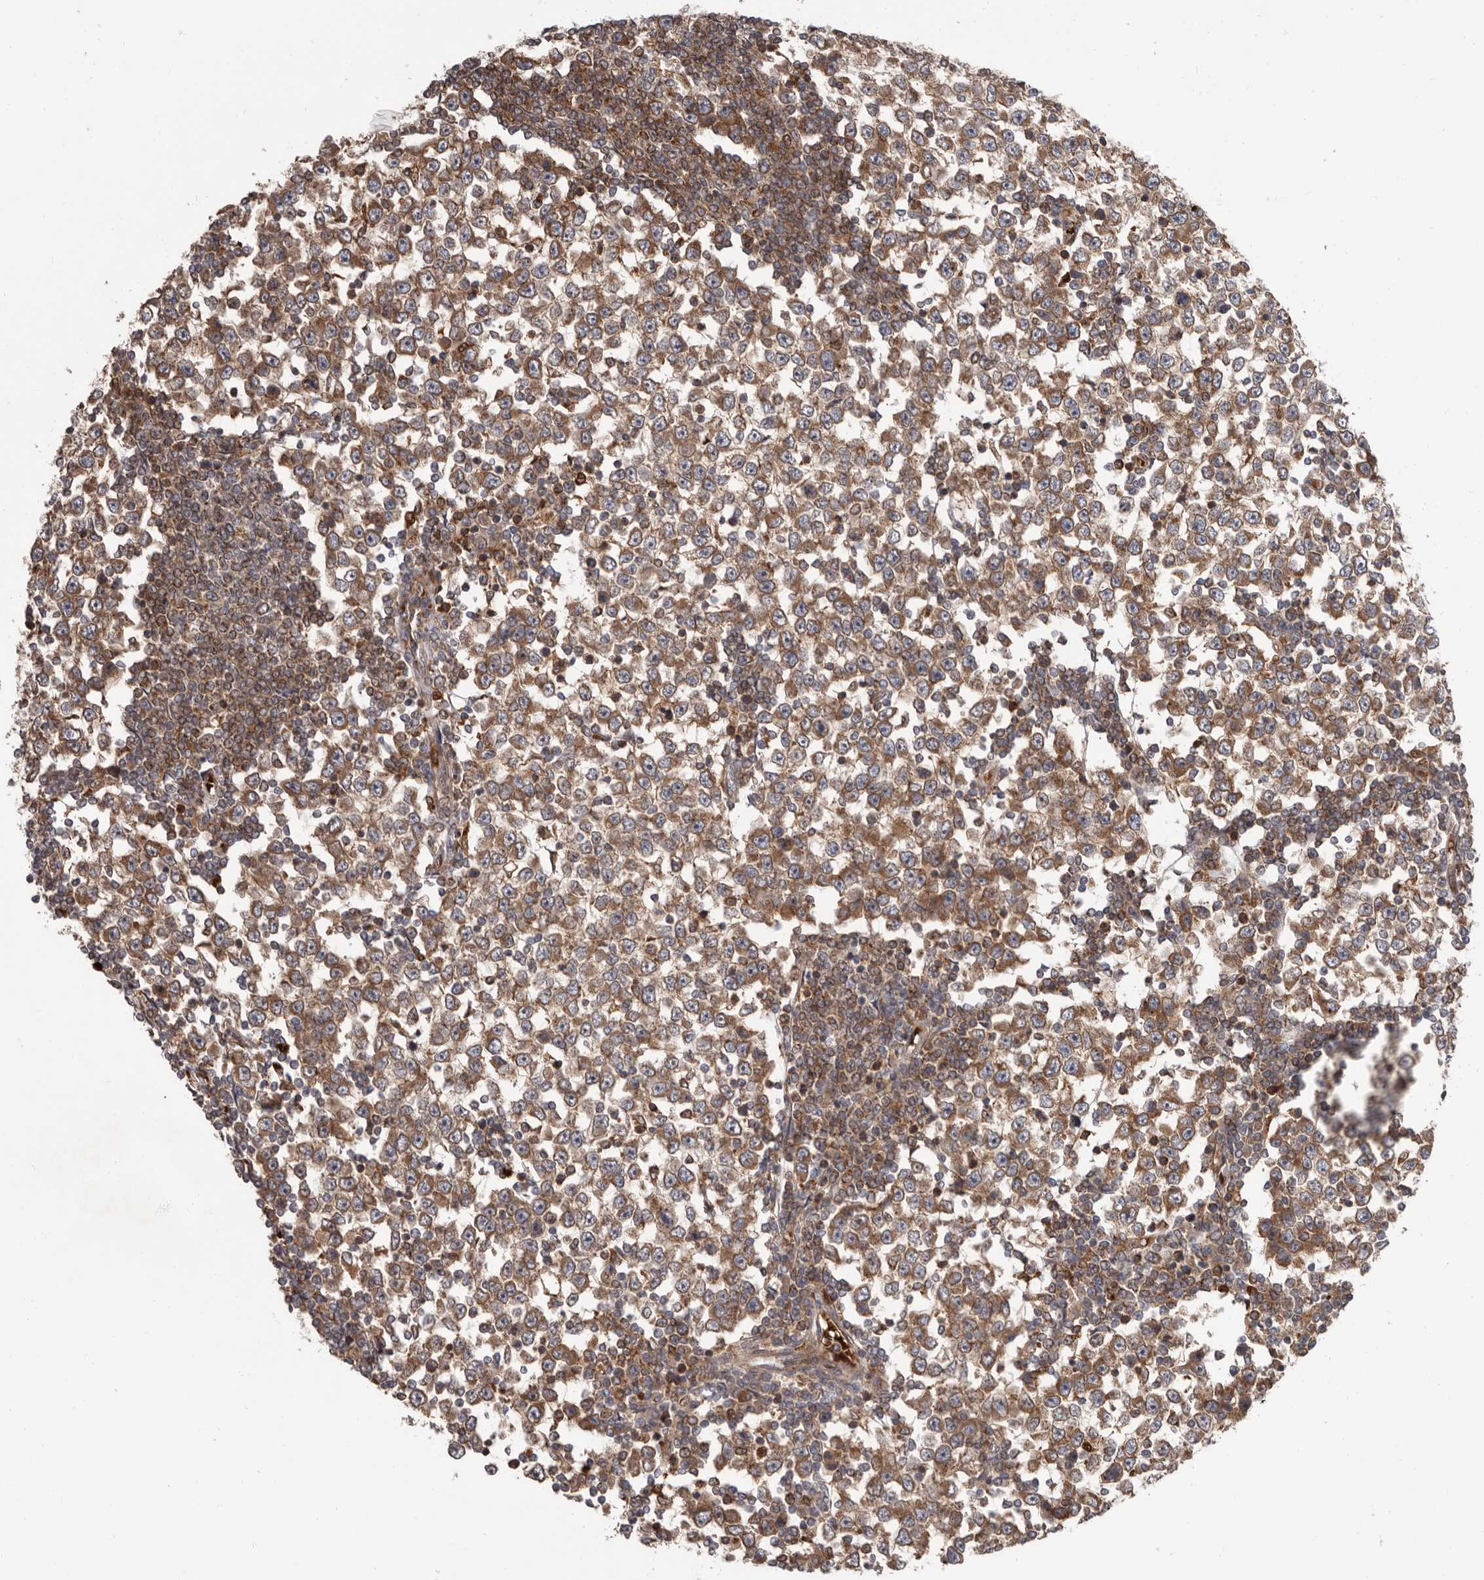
{"staining": {"intensity": "moderate", "quantity": ">75%", "location": "cytoplasmic/membranous"}, "tissue": "testis cancer", "cell_type": "Tumor cells", "image_type": "cancer", "snomed": [{"axis": "morphology", "description": "Seminoma, NOS"}, {"axis": "topography", "description": "Testis"}], "caption": "The immunohistochemical stain highlights moderate cytoplasmic/membranous positivity in tumor cells of testis cancer tissue. The staining is performed using DAB (3,3'-diaminobenzidine) brown chromogen to label protein expression. The nuclei are counter-stained blue using hematoxylin.", "gene": "FGFR4", "patient": {"sex": "male", "age": 65}}